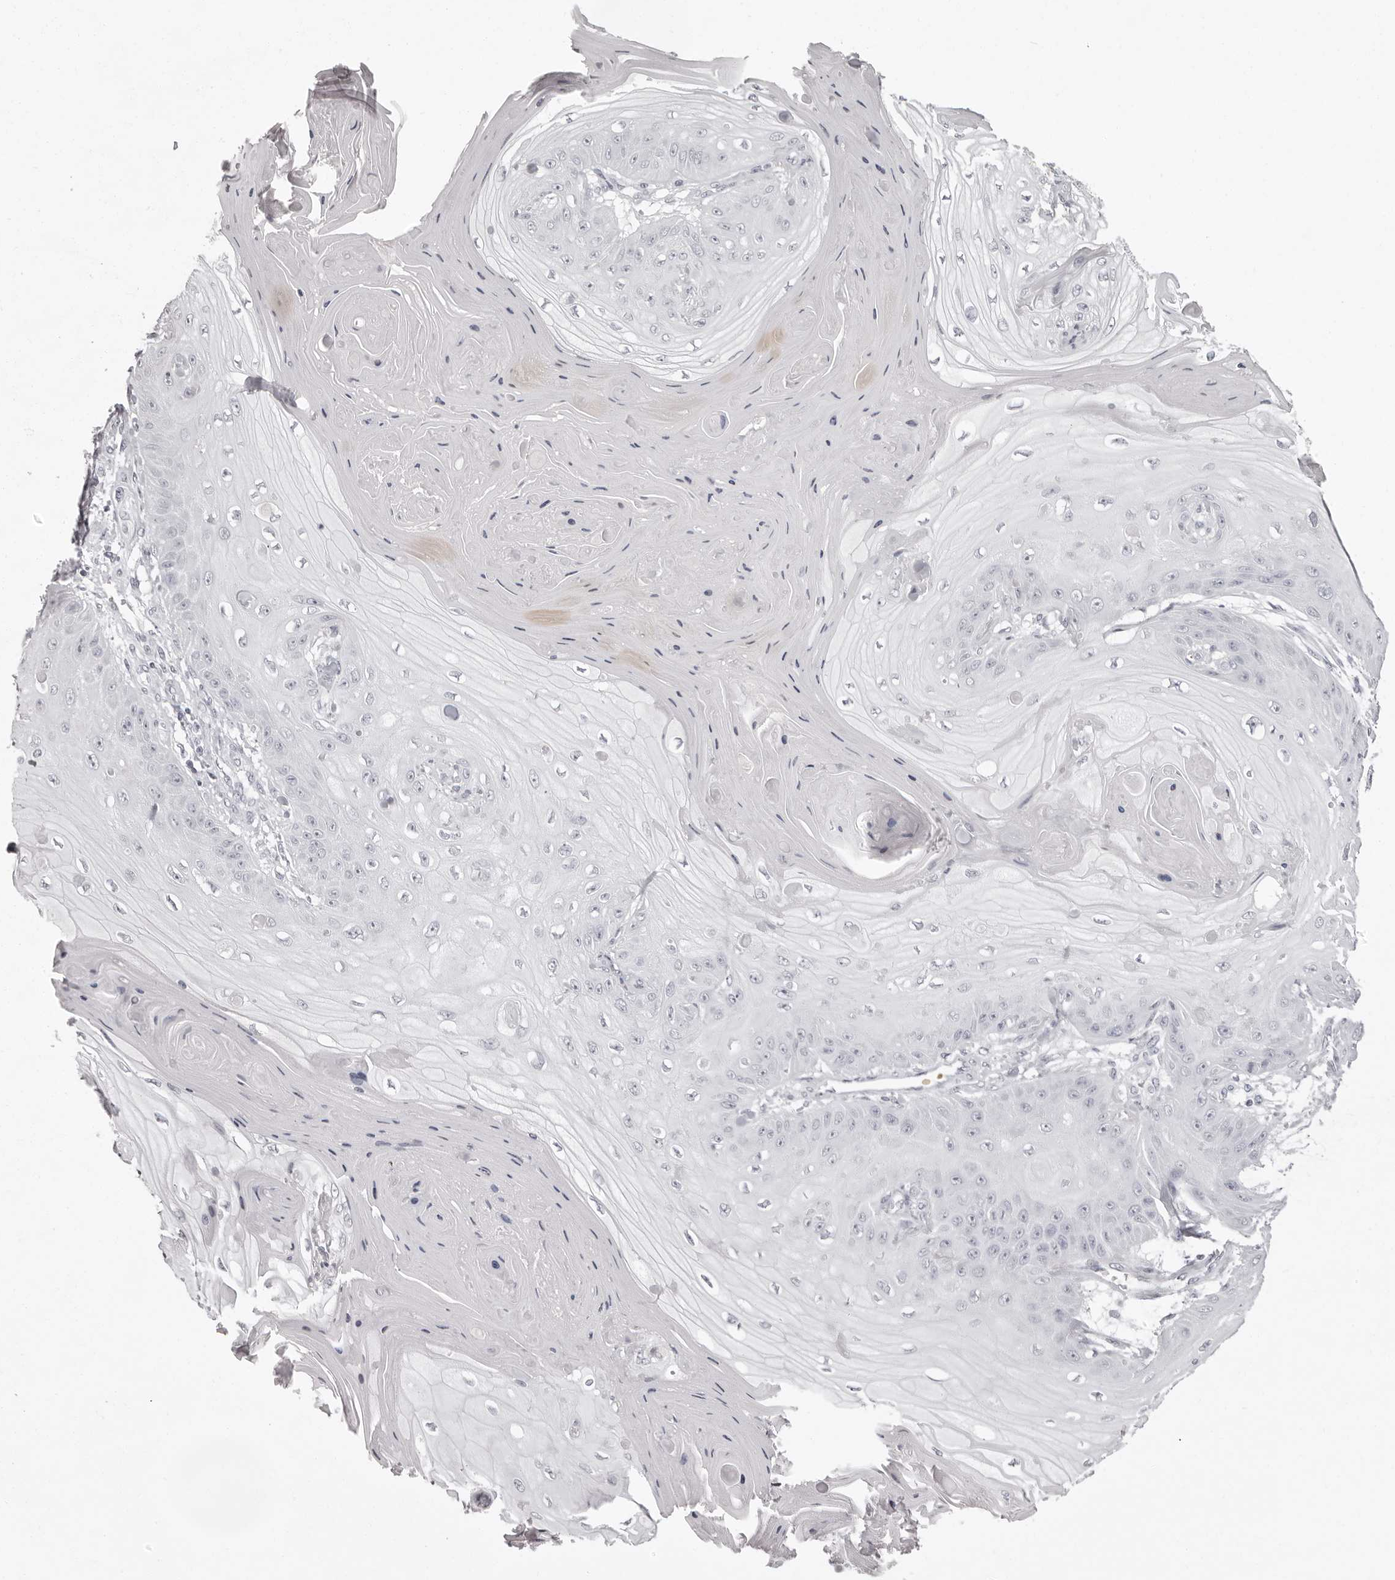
{"staining": {"intensity": "negative", "quantity": "none", "location": "none"}, "tissue": "skin cancer", "cell_type": "Tumor cells", "image_type": "cancer", "snomed": [{"axis": "morphology", "description": "Squamous cell carcinoma, NOS"}, {"axis": "topography", "description": "Skin"}], "caption": "High magnification brightfield microscopy of skin cancer (squamous cell carcinoma) stained with DAB (brown) and counterstained with hematoxylin (blue): tumor cells show no significant expression. The staining was performed using DAB to visualize the protein expression in brown, while the nuclei were stained in blue with hematoxylin (Magnification: 20x).", "gene": "C8orf74", "patient": {"sex": "male", "age": 74}}